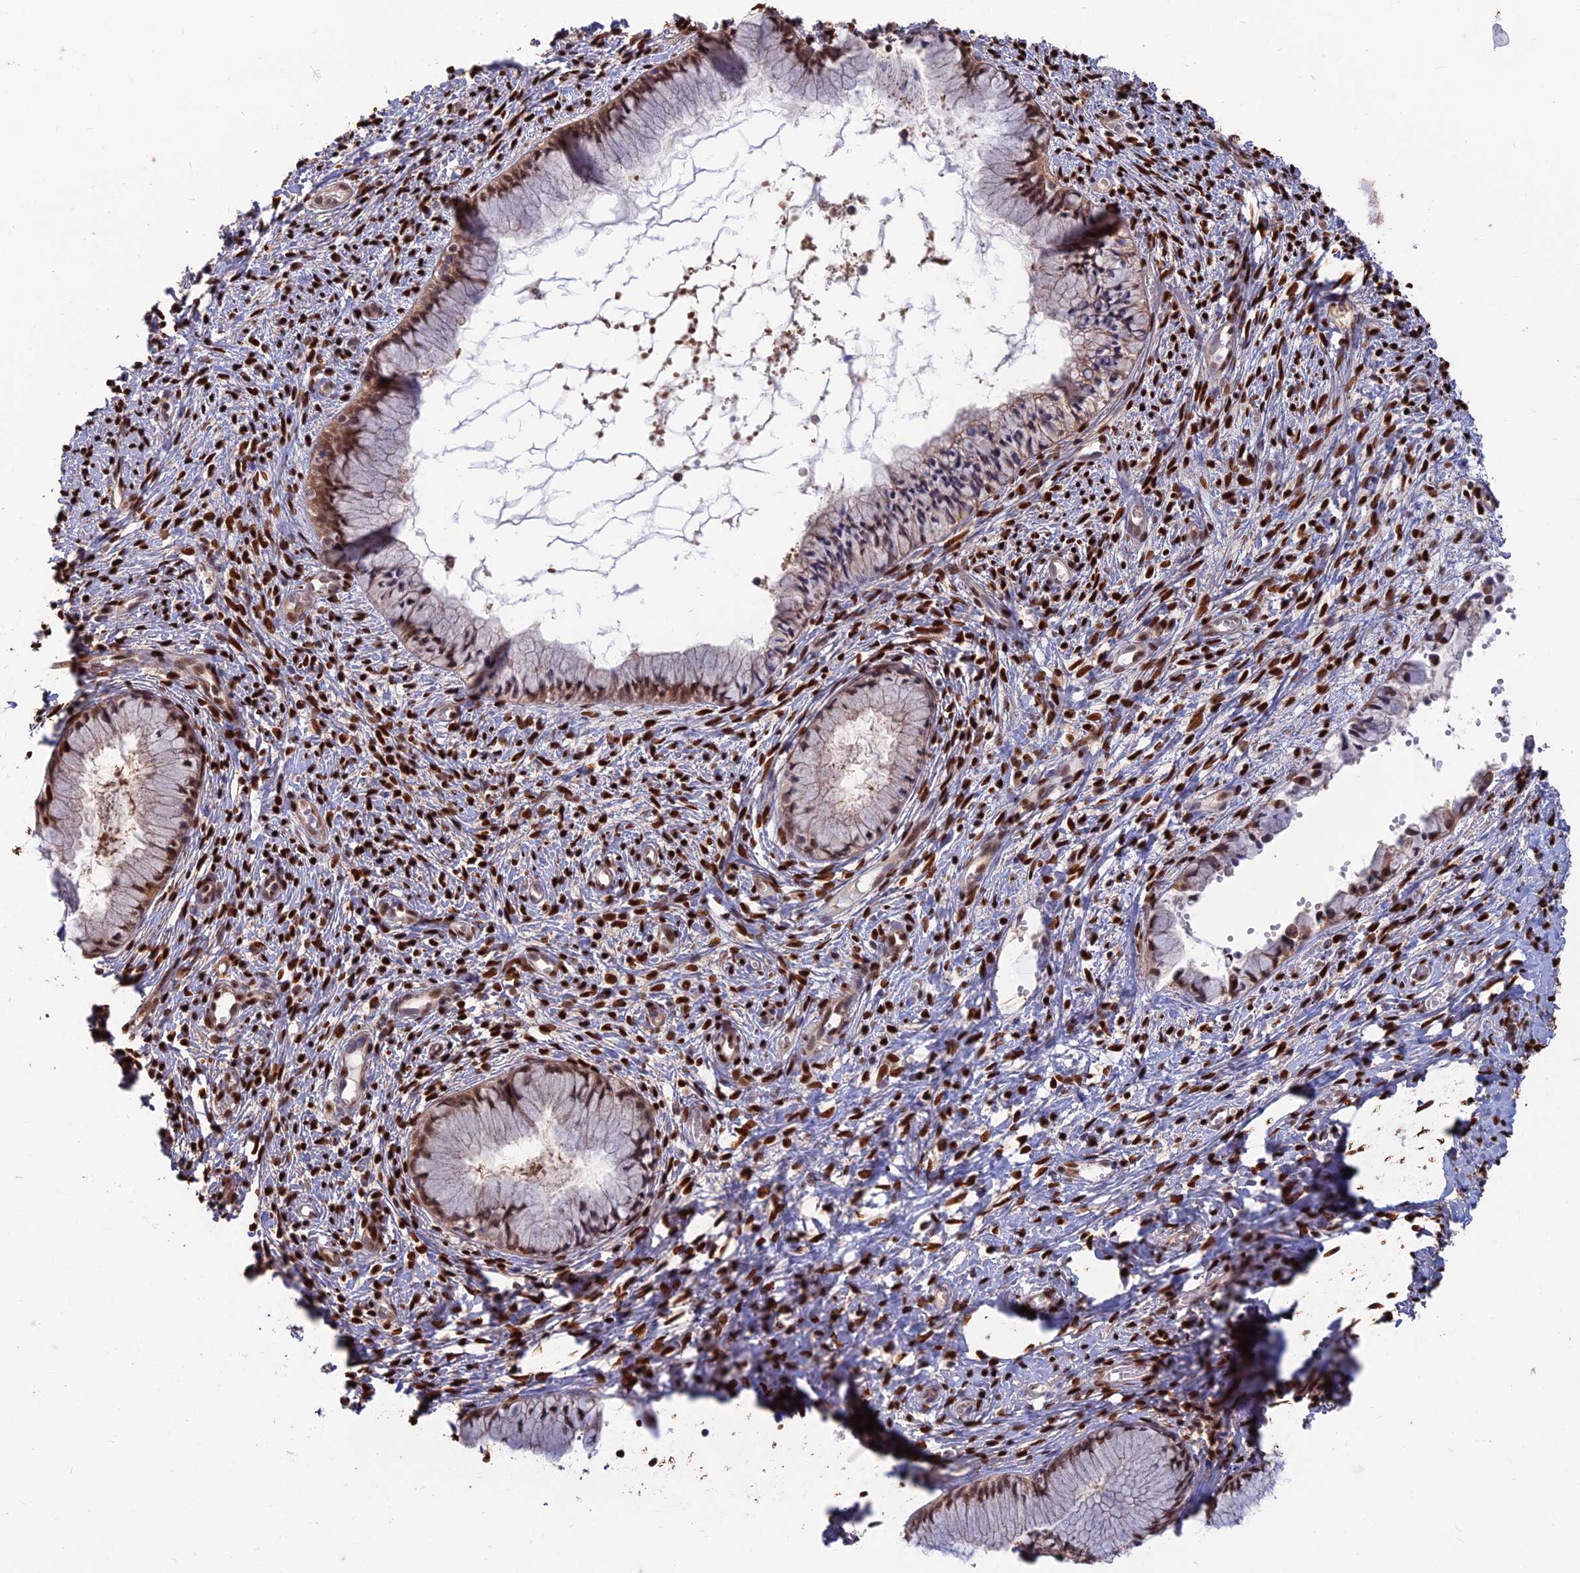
{"staining": {"intensity": "strong", "quantity": "25%-75%", "location": "cytoplasmic/membranous,nuclear"}, "tissue": "cervix", "cell_type": "Glandular cells", "image_type": "normal", "snomed": [{"axis": "morphology", "description": "Normal tissue, NOS"}, {"axis": "topography", "description": "Cervix"}], "caption": "Protein staining by IHC reveals strong cytoplasmic/membranous,nuclear staining in about 25%-75% of glandular cells in unremarkable cervix.", "gene": "DNPEP", "patient": {"sex": "female", "age": 42}}